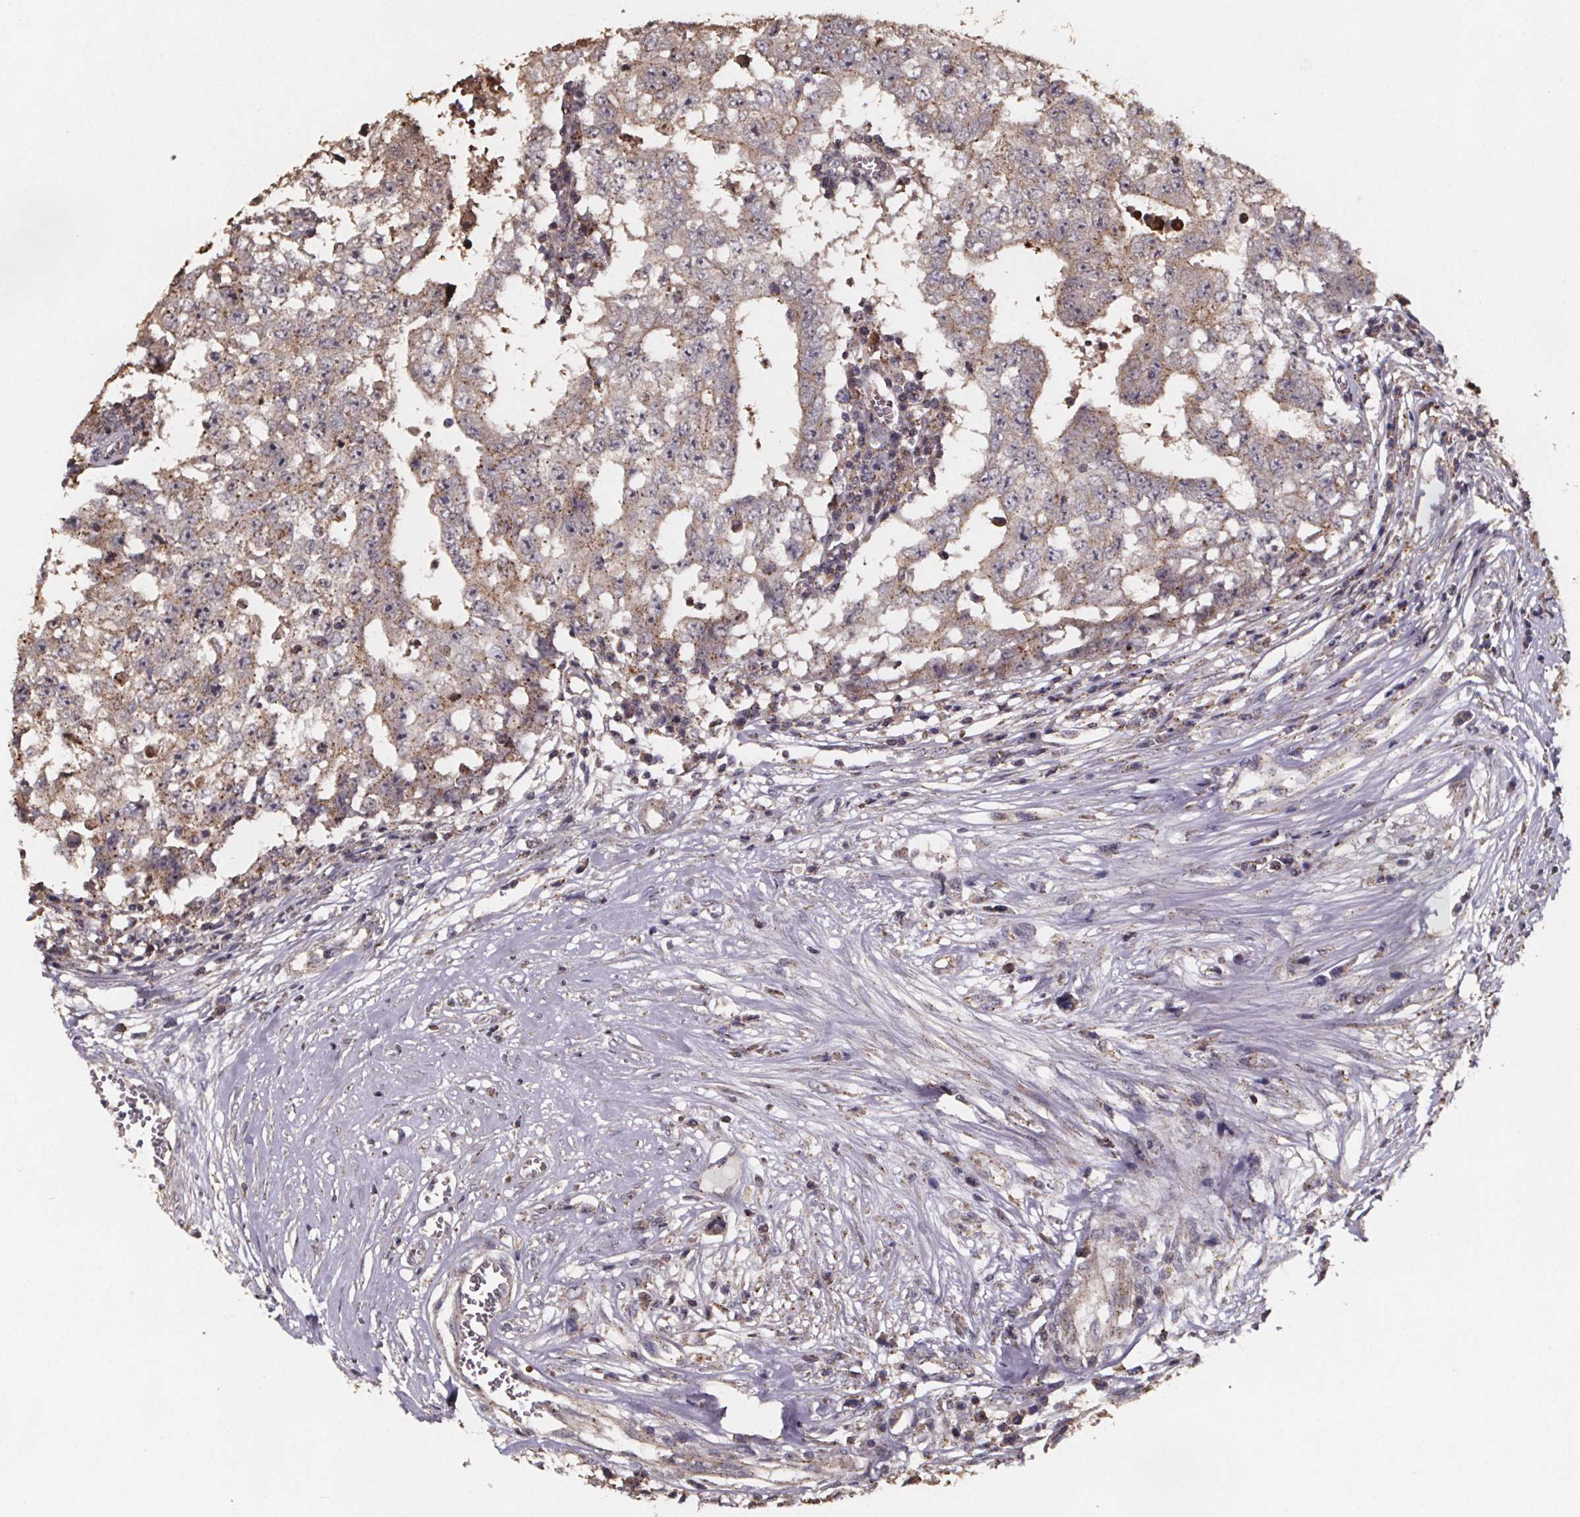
{"staining": {"intensity": "weak", "quantity": "<25%", "location": "cytoplasmic/membranous"}, "tissue": "testis cancer", "cell_type": "Tumor cells", "image_type": "cancer", "snomed": [{"axis": "morphology", "description": "Carcinoma, Embryonal, NOS"}, {"axis": "topography", "description": "Testis"}], "caption": "Immunohistochemistry micrograph of neoplastic tissue: human embryonal carcinoma (testis) stained with DAB exhibits no significant protein staining in tumor cells. The staining was performed using DAB to visualize the protein expression in brown, while the nuclei were stained in blue with hematoxylin (Magnification: 20x).", "gene": "ZNF879", "patient": {"sex": "male", "age": 36}}